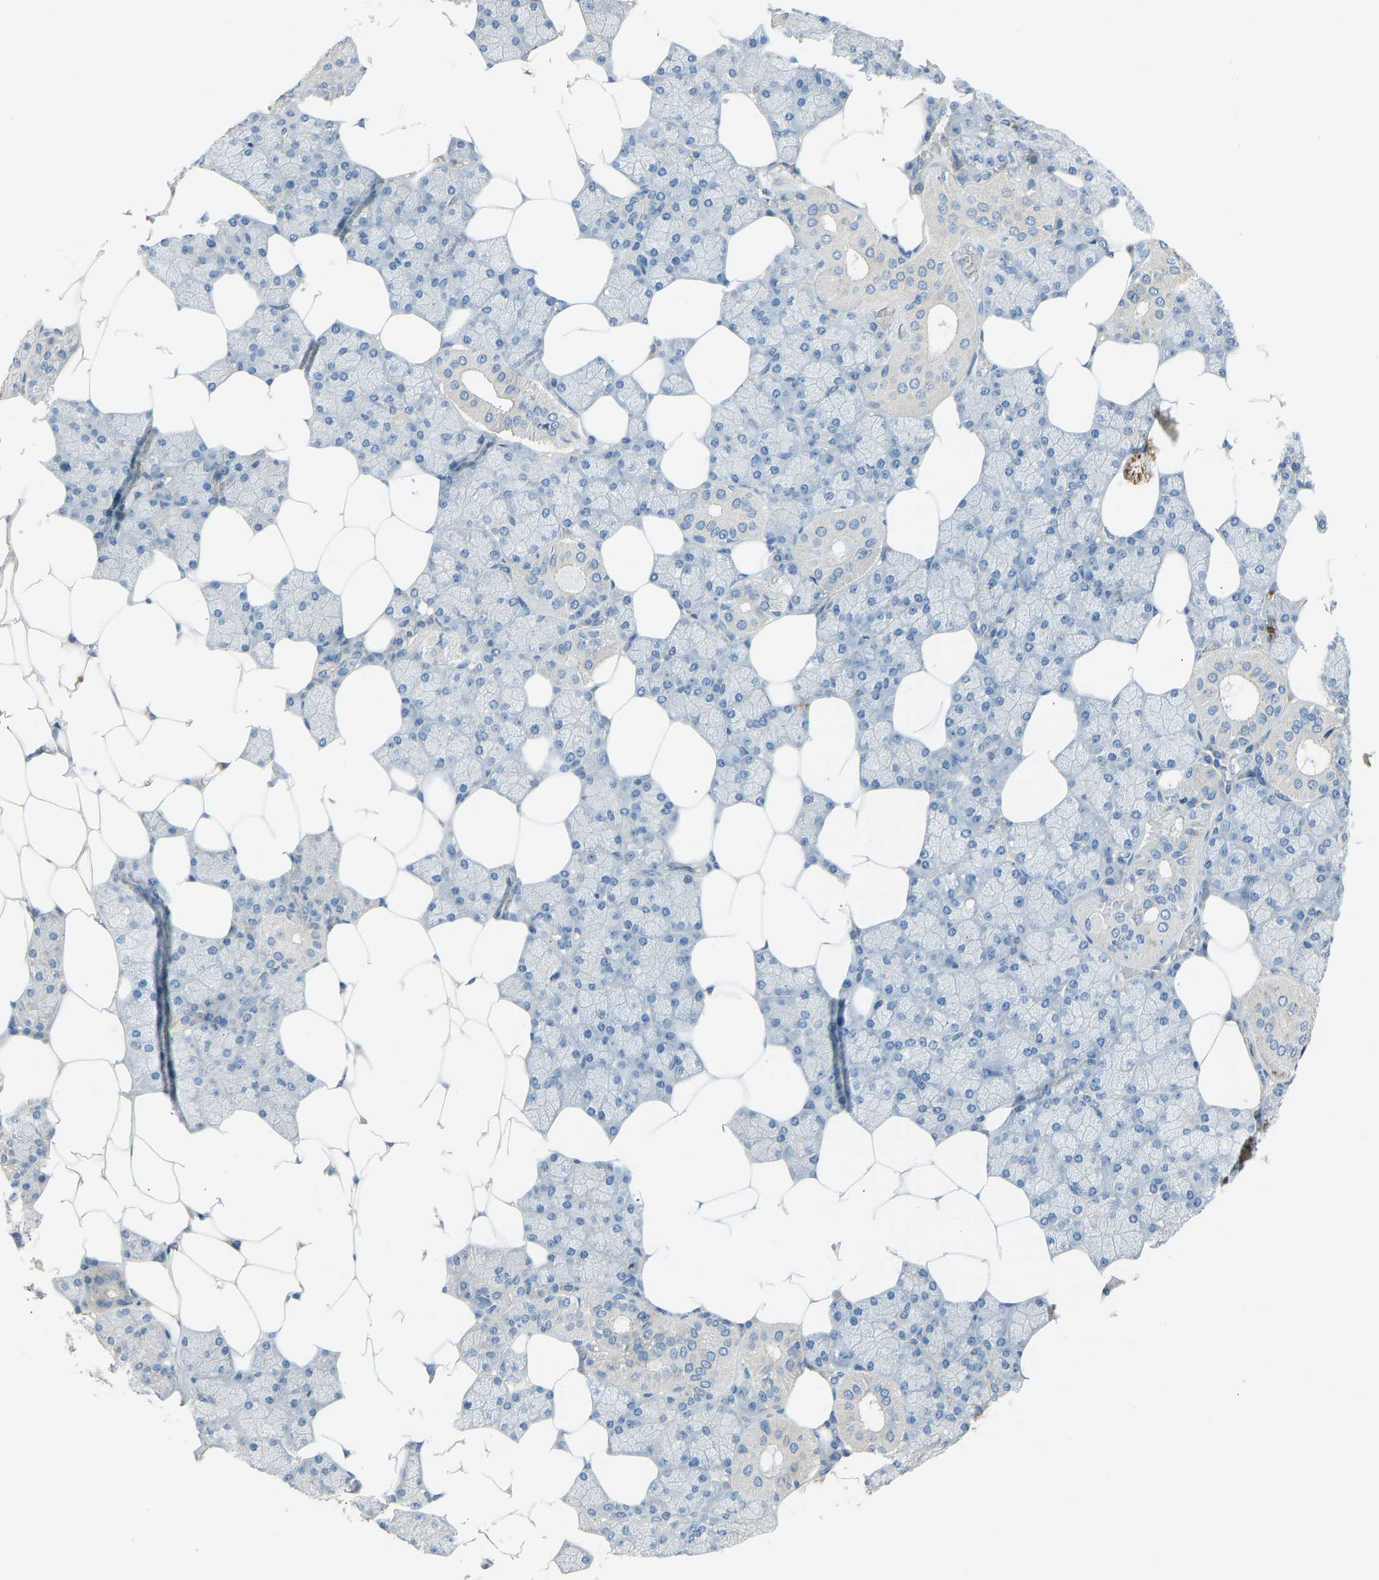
{"staining": {"intensity": "weak", "quantity": "<25%", "location": "cytoplasmic/membranous"}, "tissue": "salivary gland", "cell_type": "Glandular cells", "image_type": "normal", "snomed": [{"axis": "morphology", "description": "Normal tissue, NOS"}, {"axis": "topography", "description": "Salivary gland"}], "caption": "DAB immunohistochemical staining of benign human salivary gland displays no significant positivity in glandular cells. (Stains: DAB immunohistochemistry (IHC) with hematoxylin counter stain, Microscopy: brightfield microscopy at high magnification).", "gene": "FBLN2", "patient": {"sex": "male", "age": 62}}